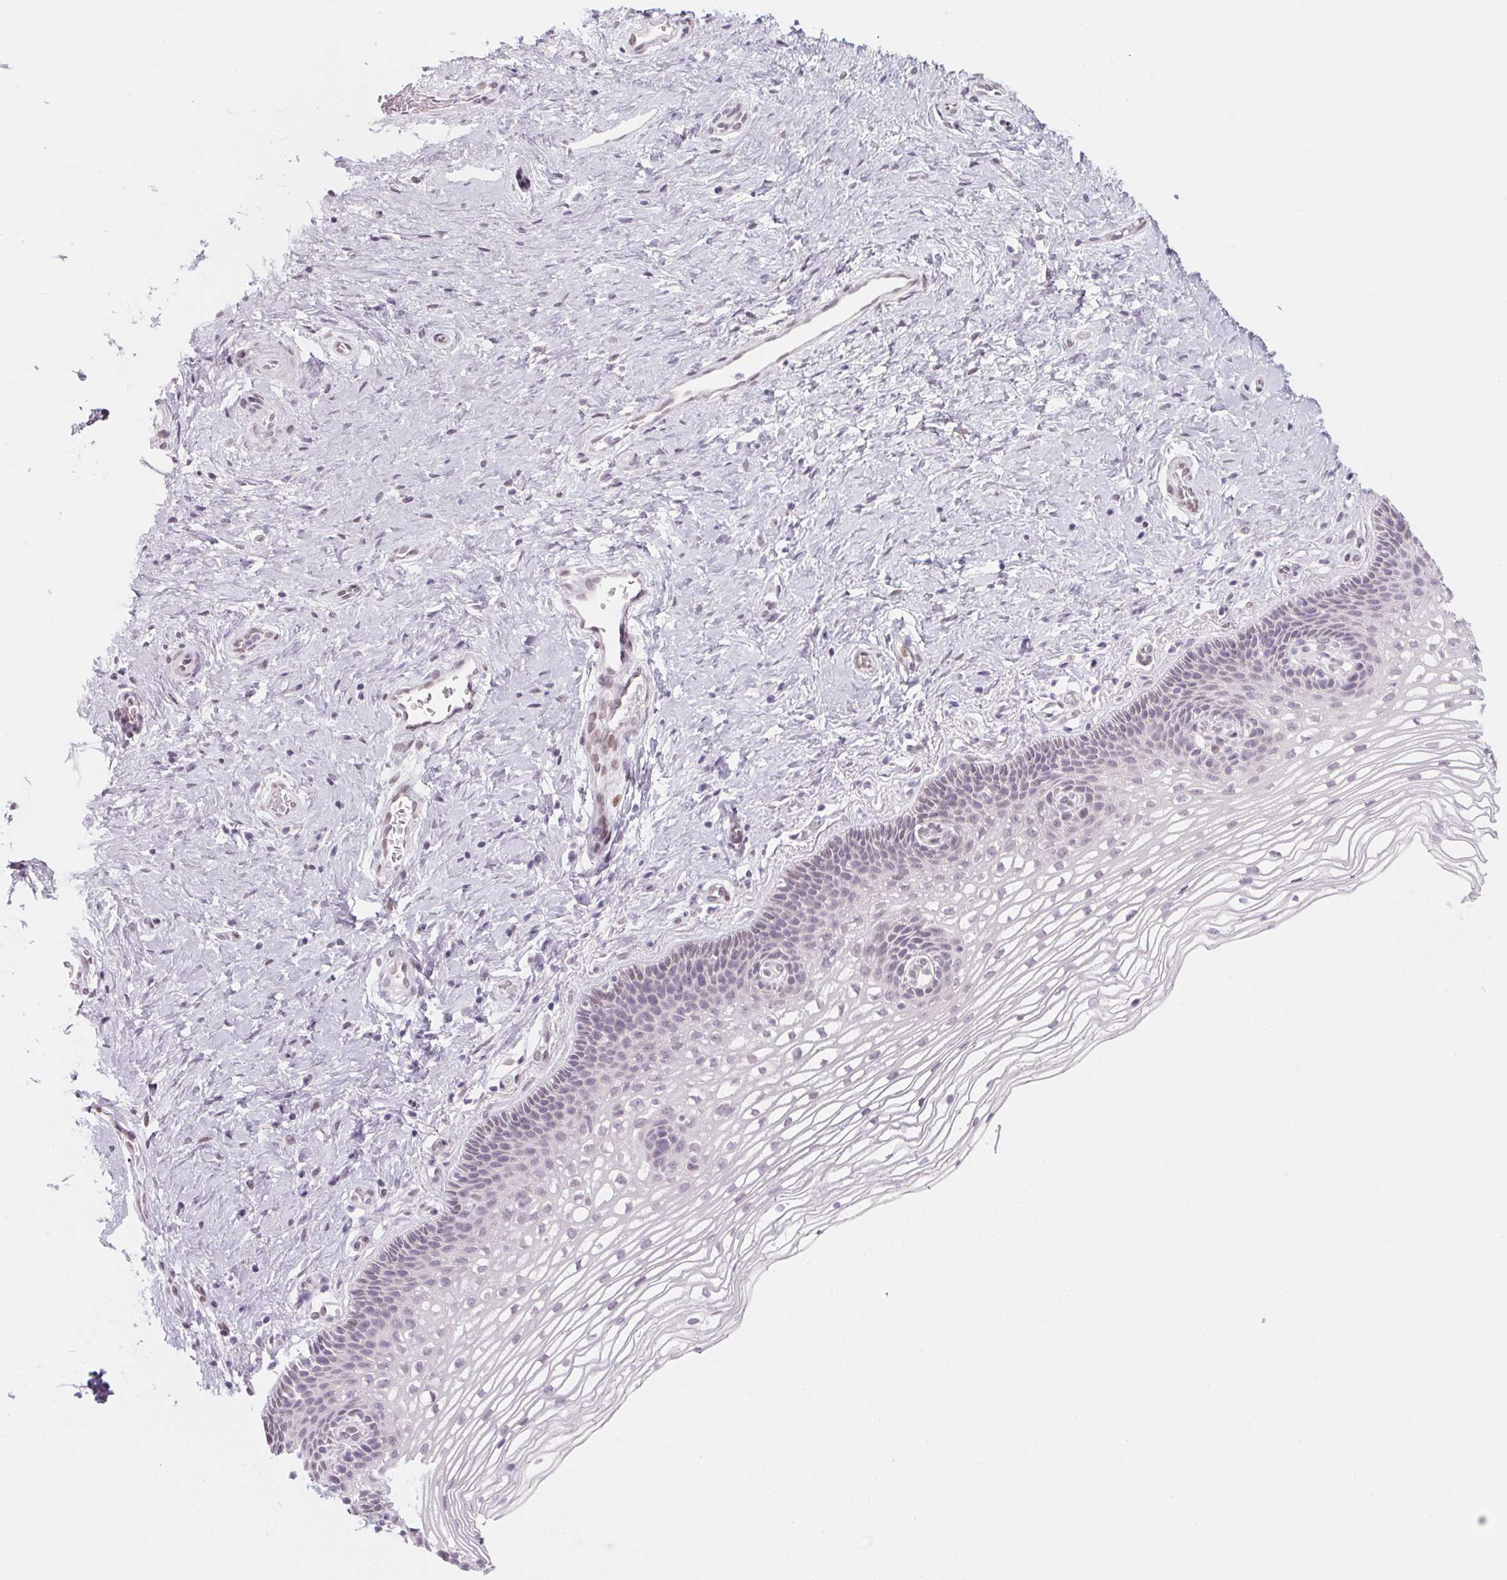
{"staining": {"intensity": "negative", "quantity": "none", "location": "none"}, "tissue": "cervix", "cell_type": "Glandular cells", "image_type": "normal", "snomed": [{"axis": "morphology", "description": "Normal tissue, NOS"}, {"axis": "topography", "description": "Cervix"}], "caption": "High magnification brightfield microscopy of normal cervix stained with DAB (3,3'-diaminobenzidine) (brown) and counterstained with hematoxylin (blue): glandular cells show no significant positivity. The staining is performed using DAB brown chromogen with nuclei counter-stained in using hematoxylin.", "gene": "KCNQ2", "patient": {"sex": "female", "age": 34}}